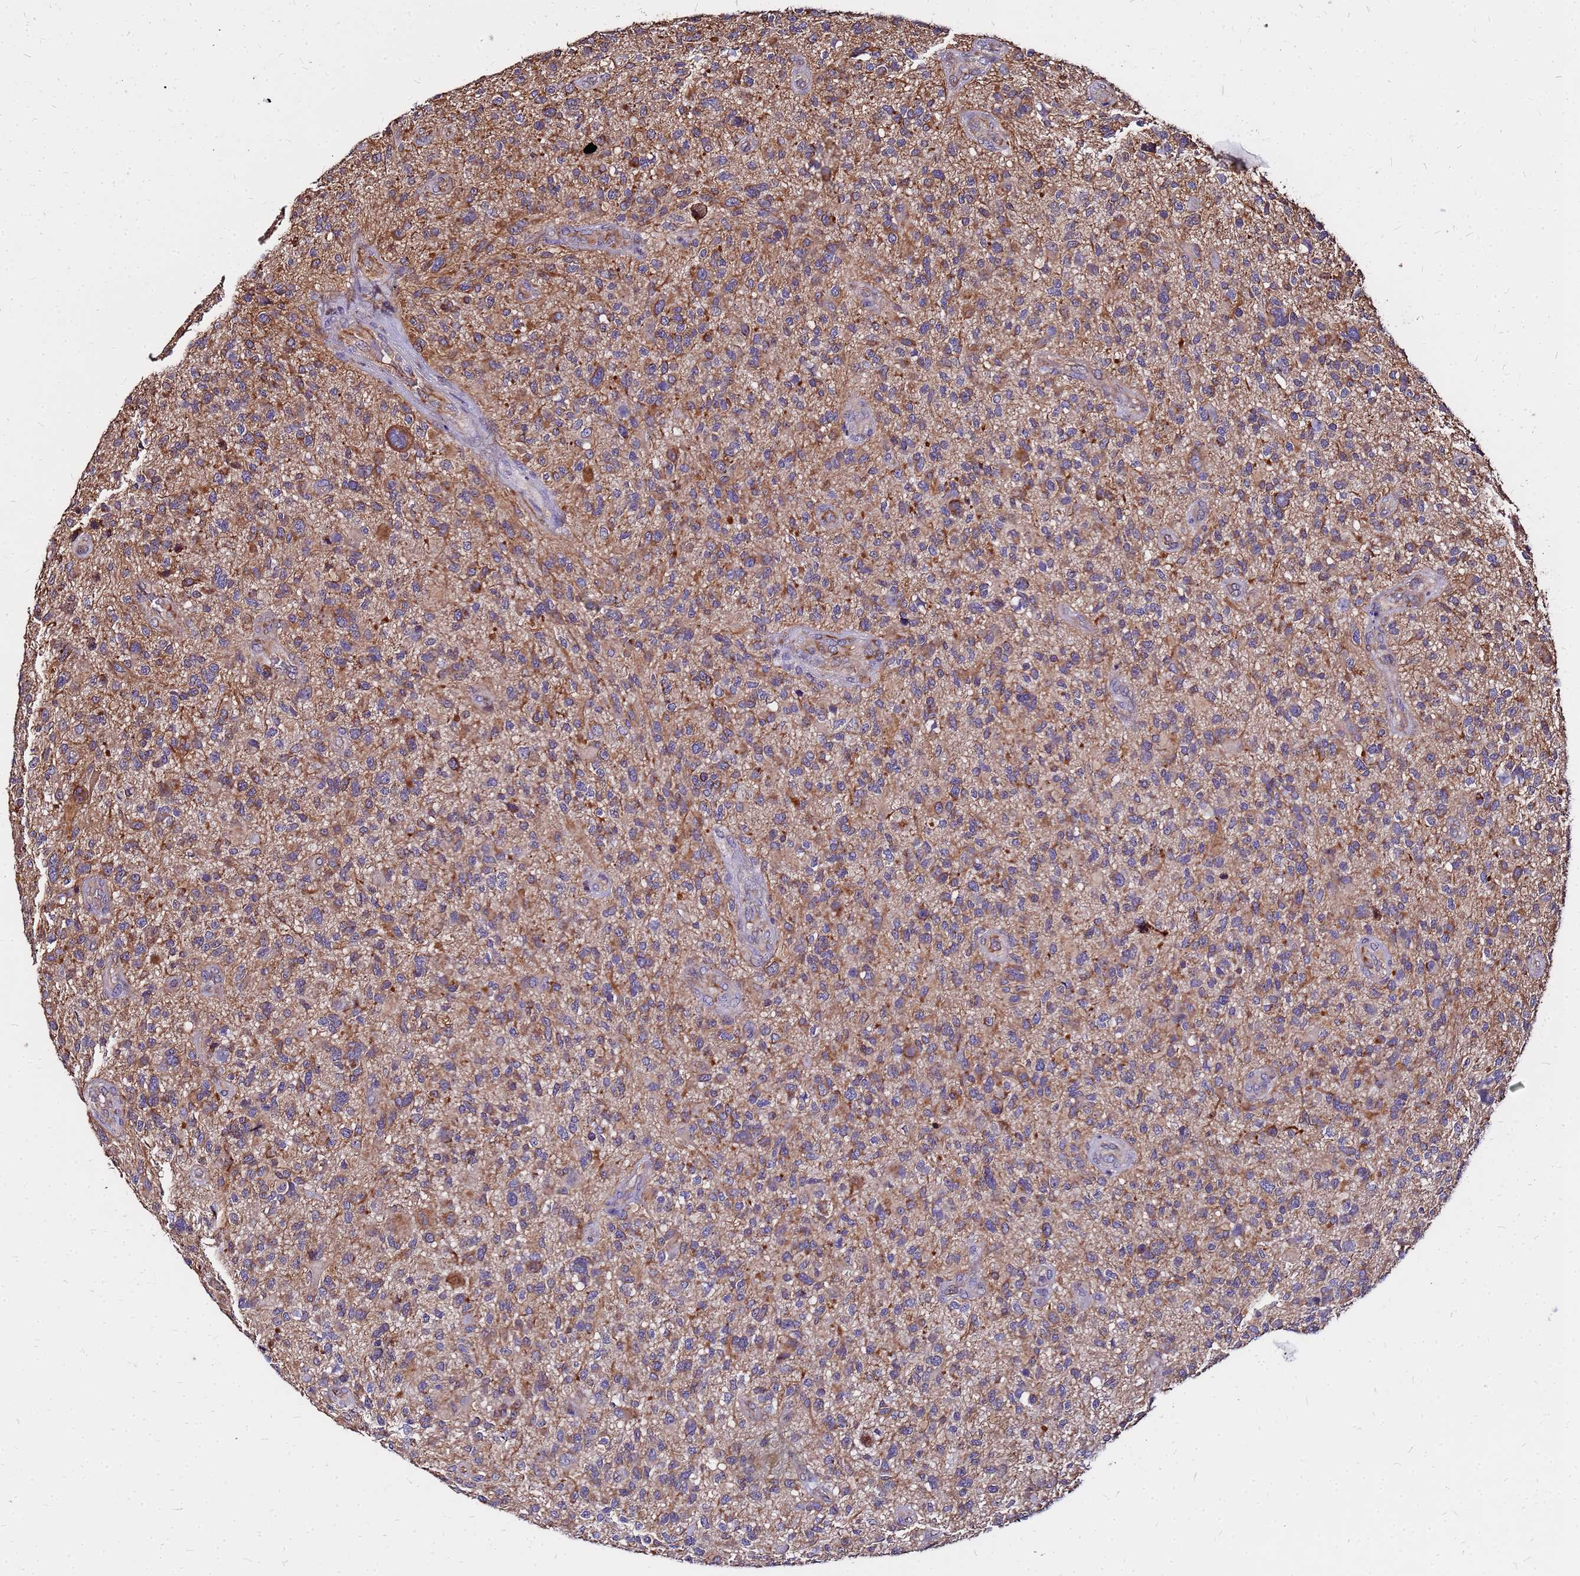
{"staining": {"intensity": "moderate", "quantity": "25%-75%", "location": "cytoplasmic/membranous"}, "tissue": "glioma", "cell_type": "Tumor cells", "image_type": "cancer", "snomed": [{"axis": "morphology", "description": "Glioma, malignant, High grade"}, {"axis": "topography", "description": "Brain"}], "caption": "Protein staining of glioma tissue demonstrates moderate cytoplasmic/membranous positivity in about 25%-75% of tumor cells.", "gene": "ARHGEF5", "patient": {"sex": "male", "age": 47}}